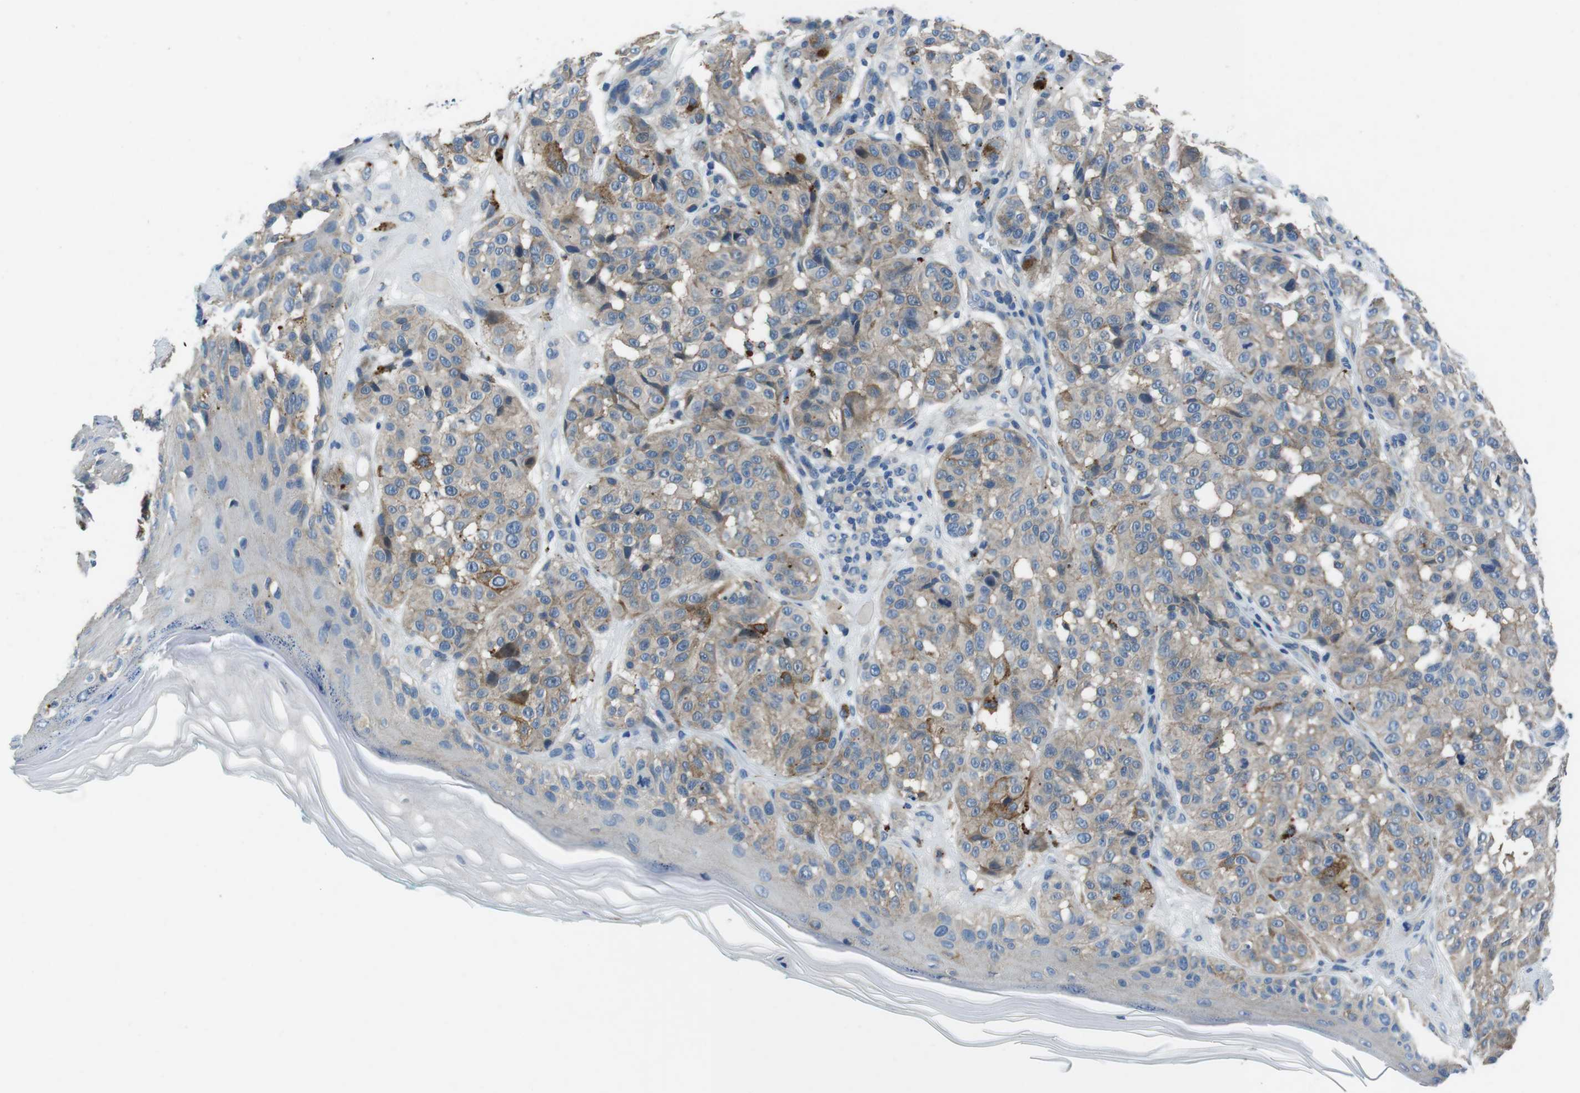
{"staining": {"intensity": "moderate", "quantity": "<25%", "location": "cytoplasmic/membranous"}, "tissue": "melanoma", "cell_type": "Tumor cells", "image_type": "cancer", "snomed": [{"axis": "morphology", "description": "Malignant melanoma, NOS"}, {"axis": "topography", "description": "Skin"}], "caption": "Melanoma stained with DAB (3,3'-diaminobenzidine) immunohistochemistry (IHC) demonstrates low levels of moderate cytoplasmic/membranous staining in approximately <25% of tumor cells. (DAB = brown stain, brightfield microscopy at high magnification).", "gene": "TULP3", "patient": {"sex": "female", "age": 46}}